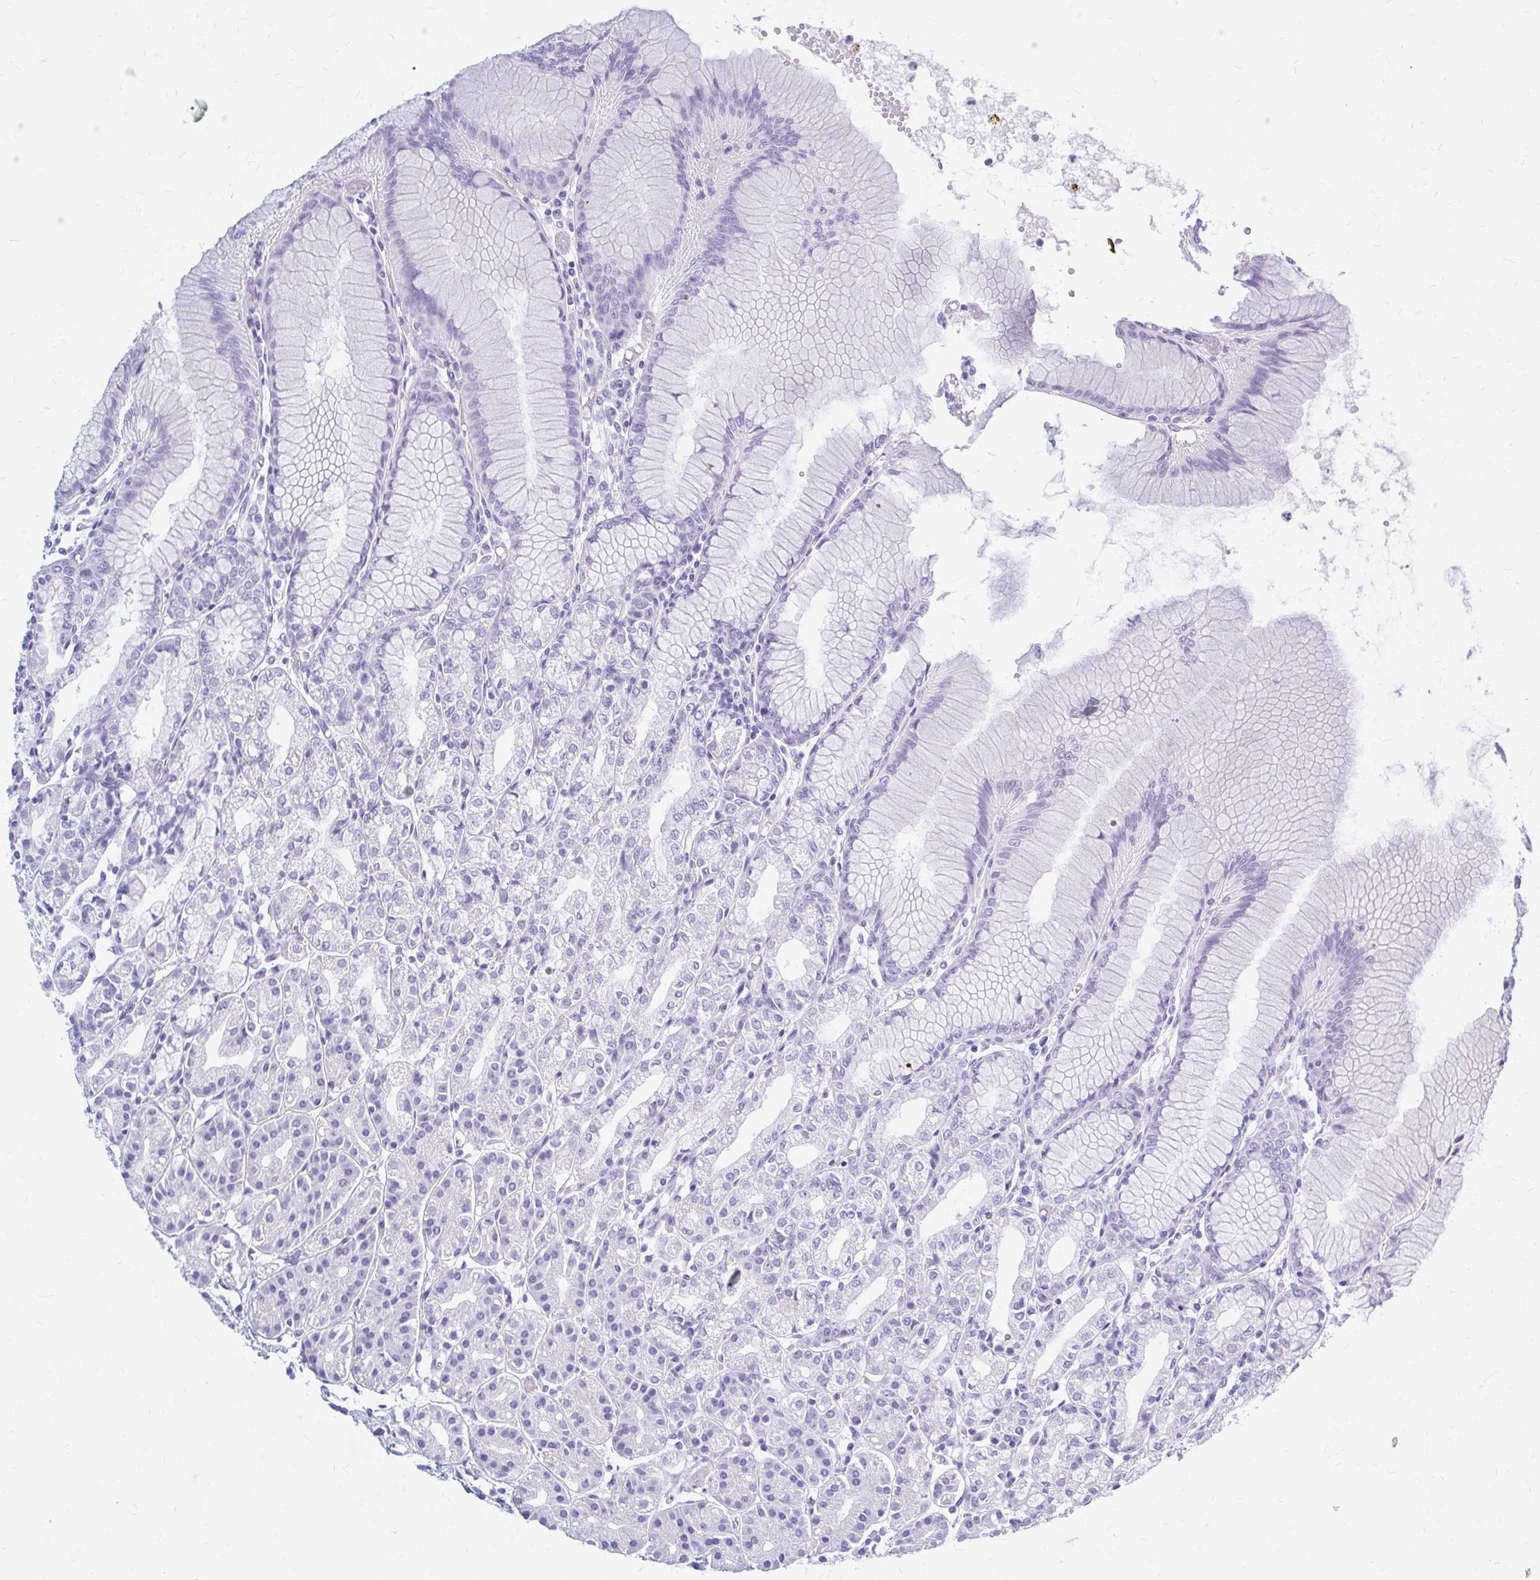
{"staining": {"intensity": "negative", "quantity": "none", "location": "none"}, "tissue": "stomach", "cell_type": "Glandular cells", "image_type": "normal", "snomed": [{"axis": "morphology", "description": "Normal tissue, NOS"}, {"axis": "topography", "description": "Stomach"}], "caption": "Glandular cells are negative for brown protein staining in benign stomach. The staining is performed using DAB (3,3'-diaminobenzidine) brown chromogen with nuclei counter-stained in using hematoxylin.", "gene": "KLHDC7A", "patient": {"sex": "female", "age": 57}}